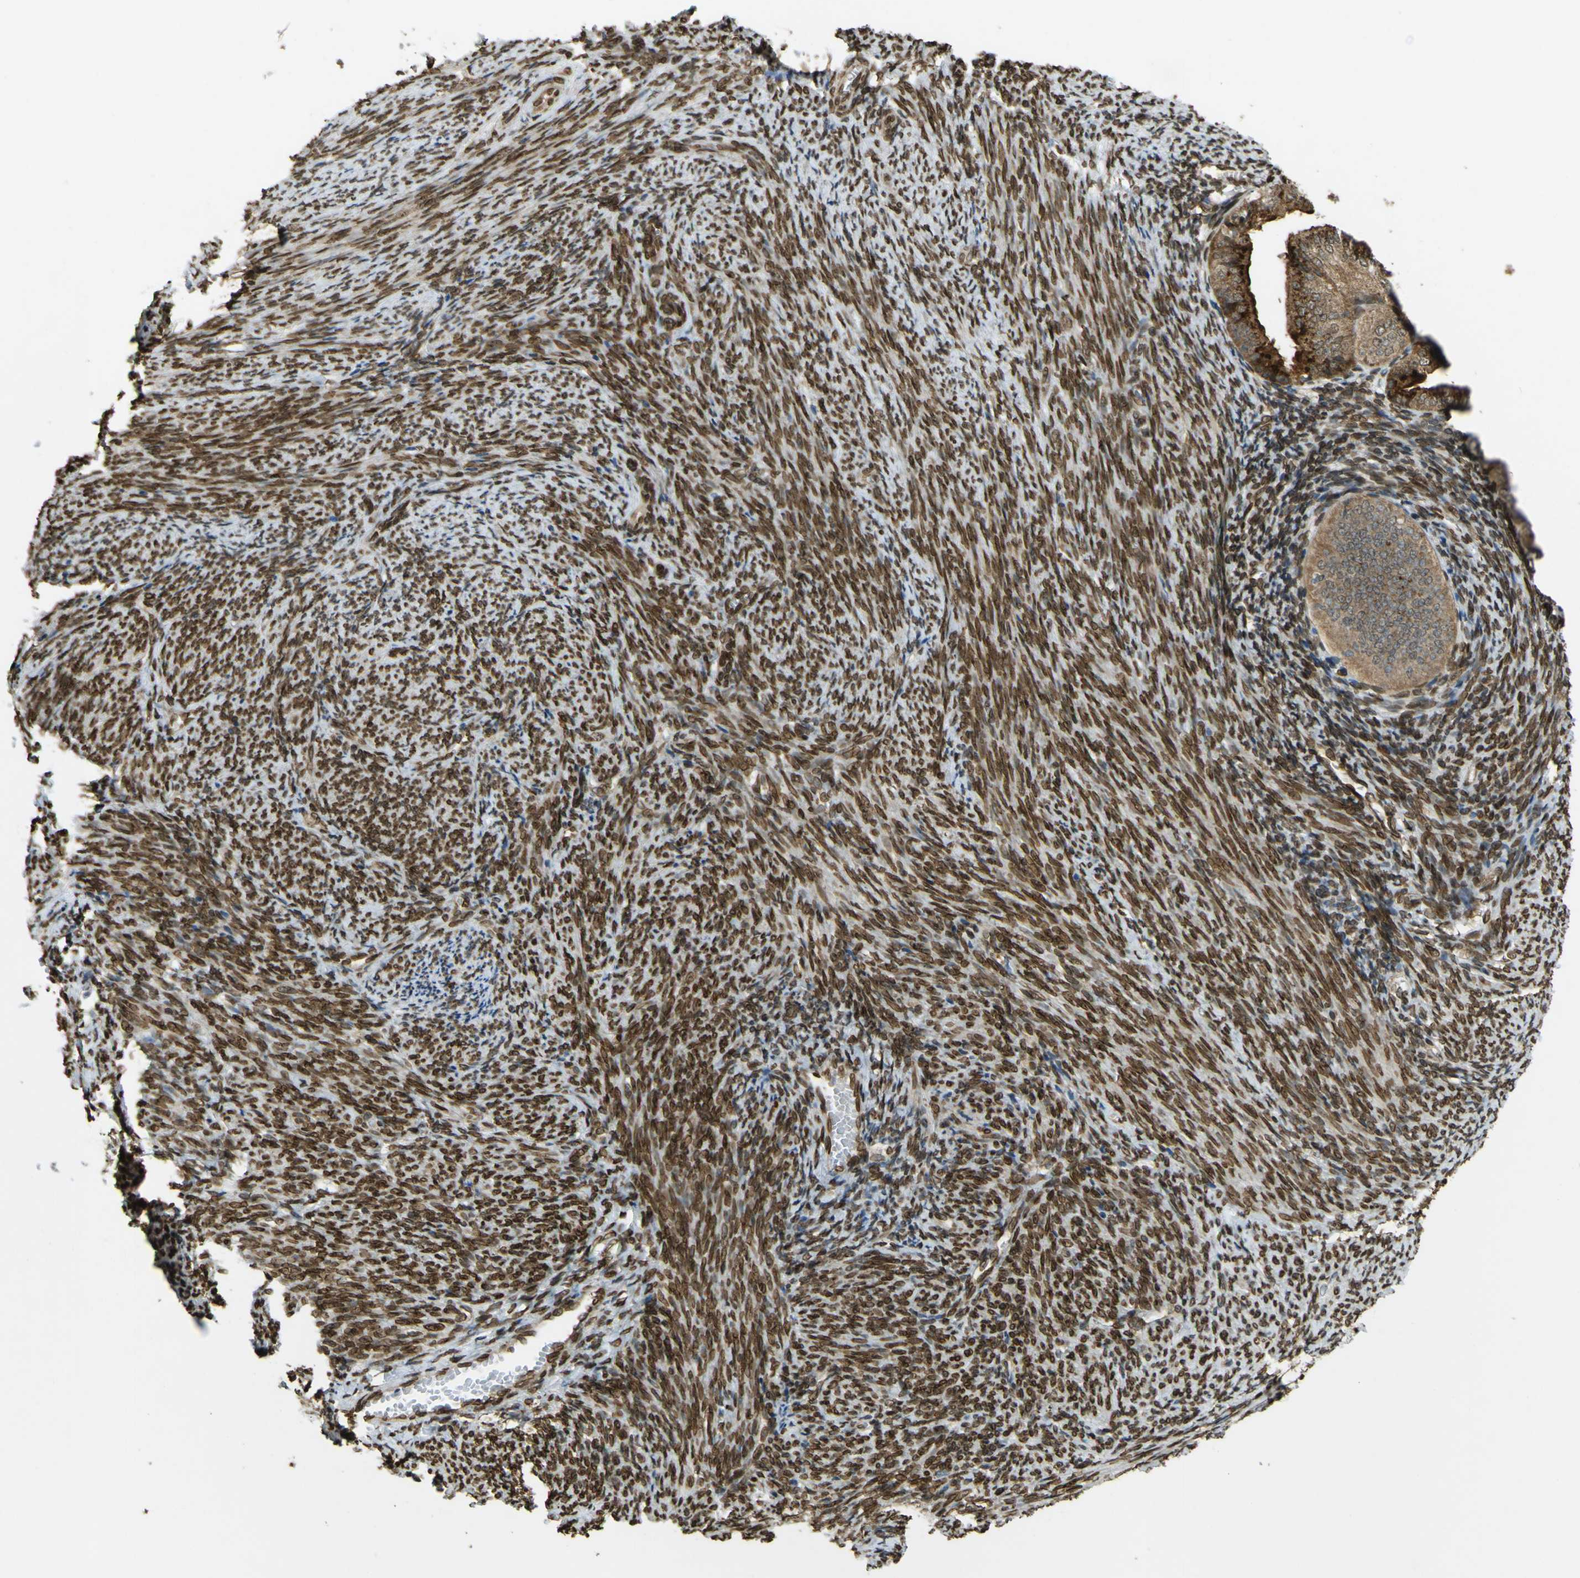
{"staining": {"intensity": "strong", "quantity": ">75%", "location": "cytoplasmic/membranous"}, "tissue": "endometrial cancer", "cell_type": "Tumor cells", "image_type": "cancer", "snomed": [{"axis": "morphology", "description": "Adenocarcinoma, NOS"}, {"axis": "topography", "description": "Endometrium"}], "caption": "This histopathology image displays immunohistochemistry staining of human endometrial cancer, with high strong cytoplasmic/membranous positivity in about >75% of tumor cells.", "gene": "GALNT1", "patient": {"sex": "female", "age": 63}}